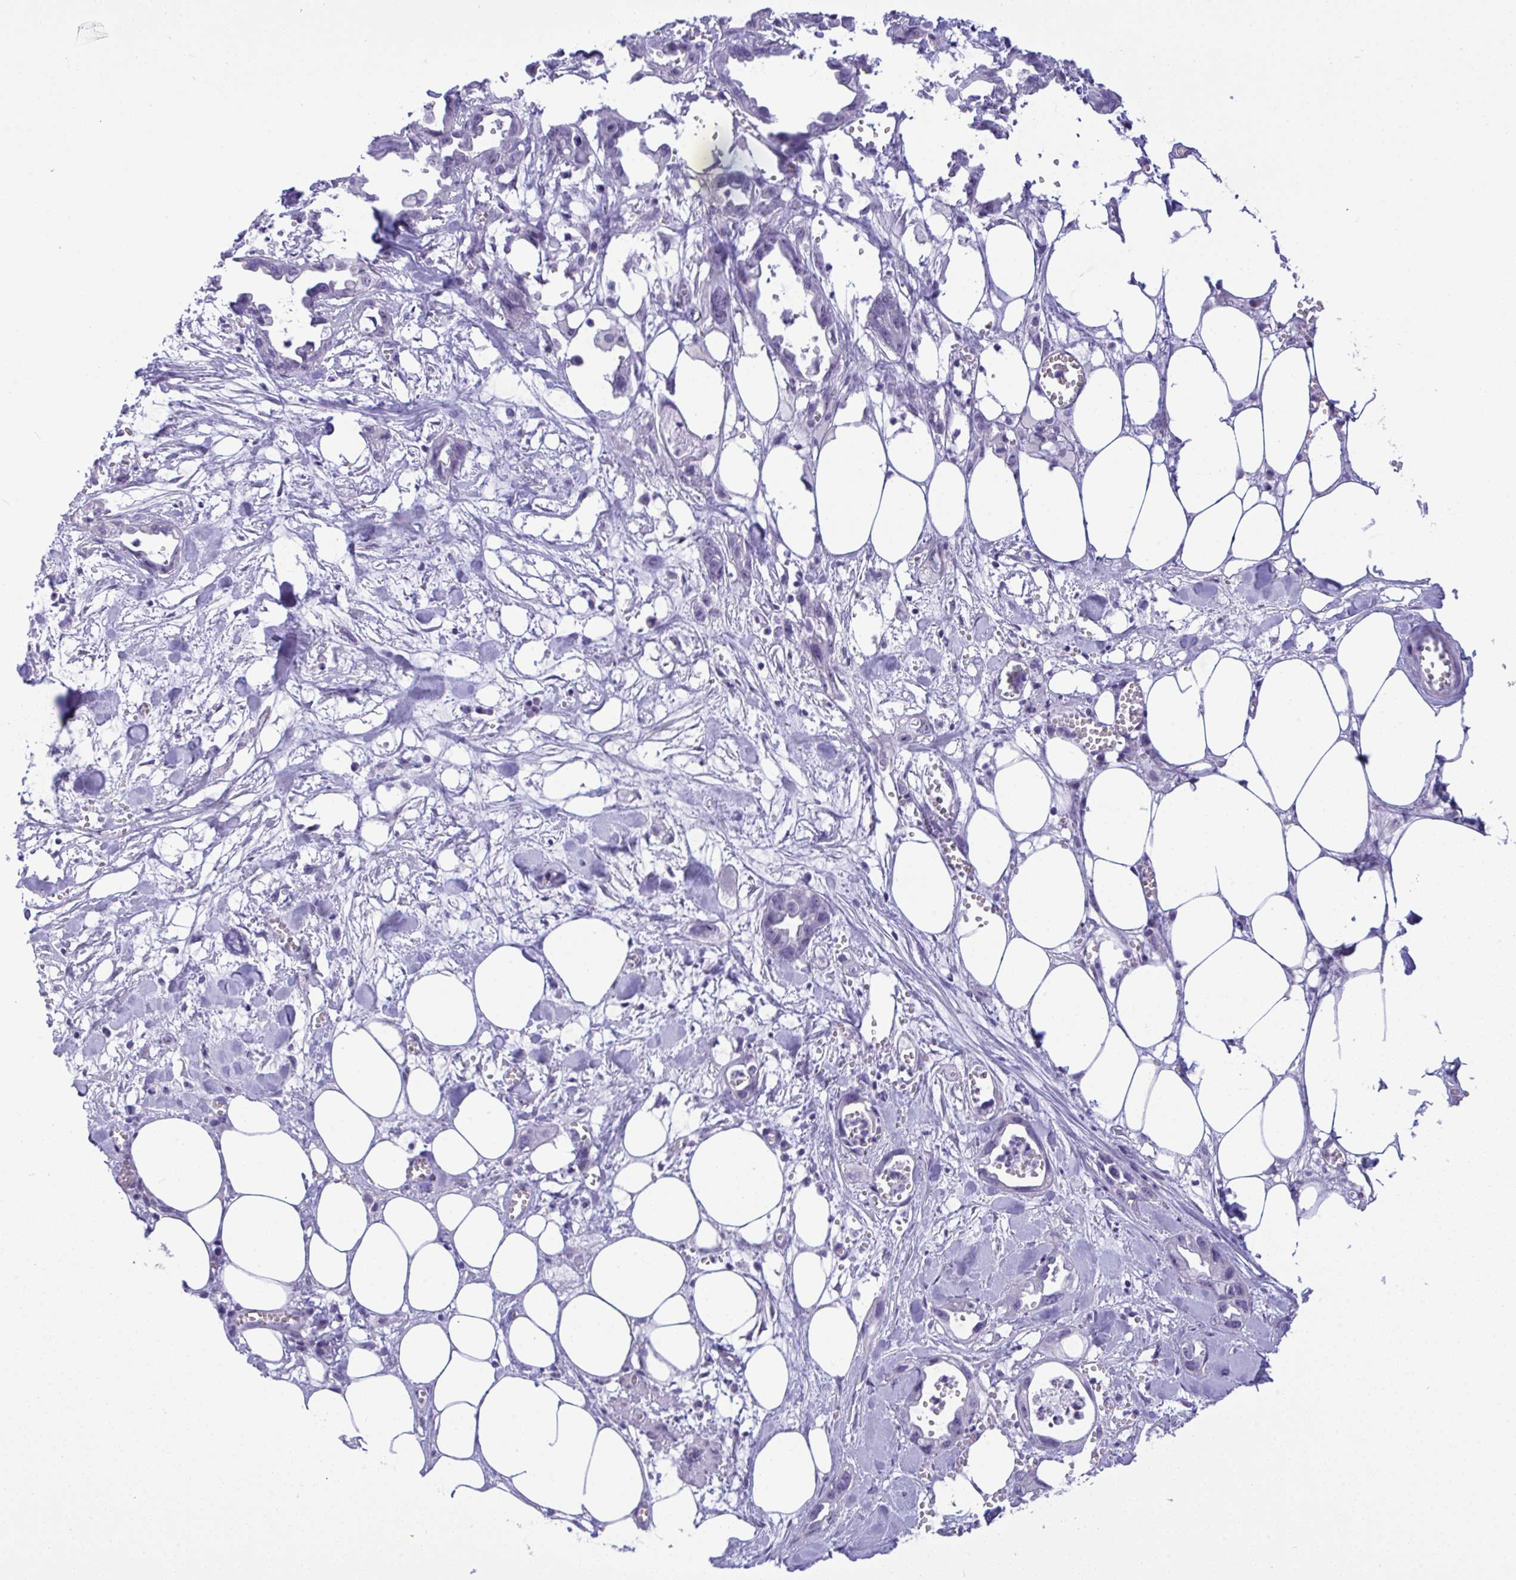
{"staining": {"intensity": "negative", "quantity": "none", "location": "none"}, "tissue": "pancreatic cancer", "cell_type": "Tumor cells", "image_type": "cancer", "snomed": [{"axis": "morphology", "description": "Adenocarcinoma, NOS"}, {"axis": "topography", "description": "Pancreas"}], "caption": "Human pancreatic cancer (adenocarcinoma) stained for a protein using immunohistochemistry (IHC) shows no positivity in tumor cells.", "gene": "YBX2", "patient": {"sex": "female", "age": 73}}